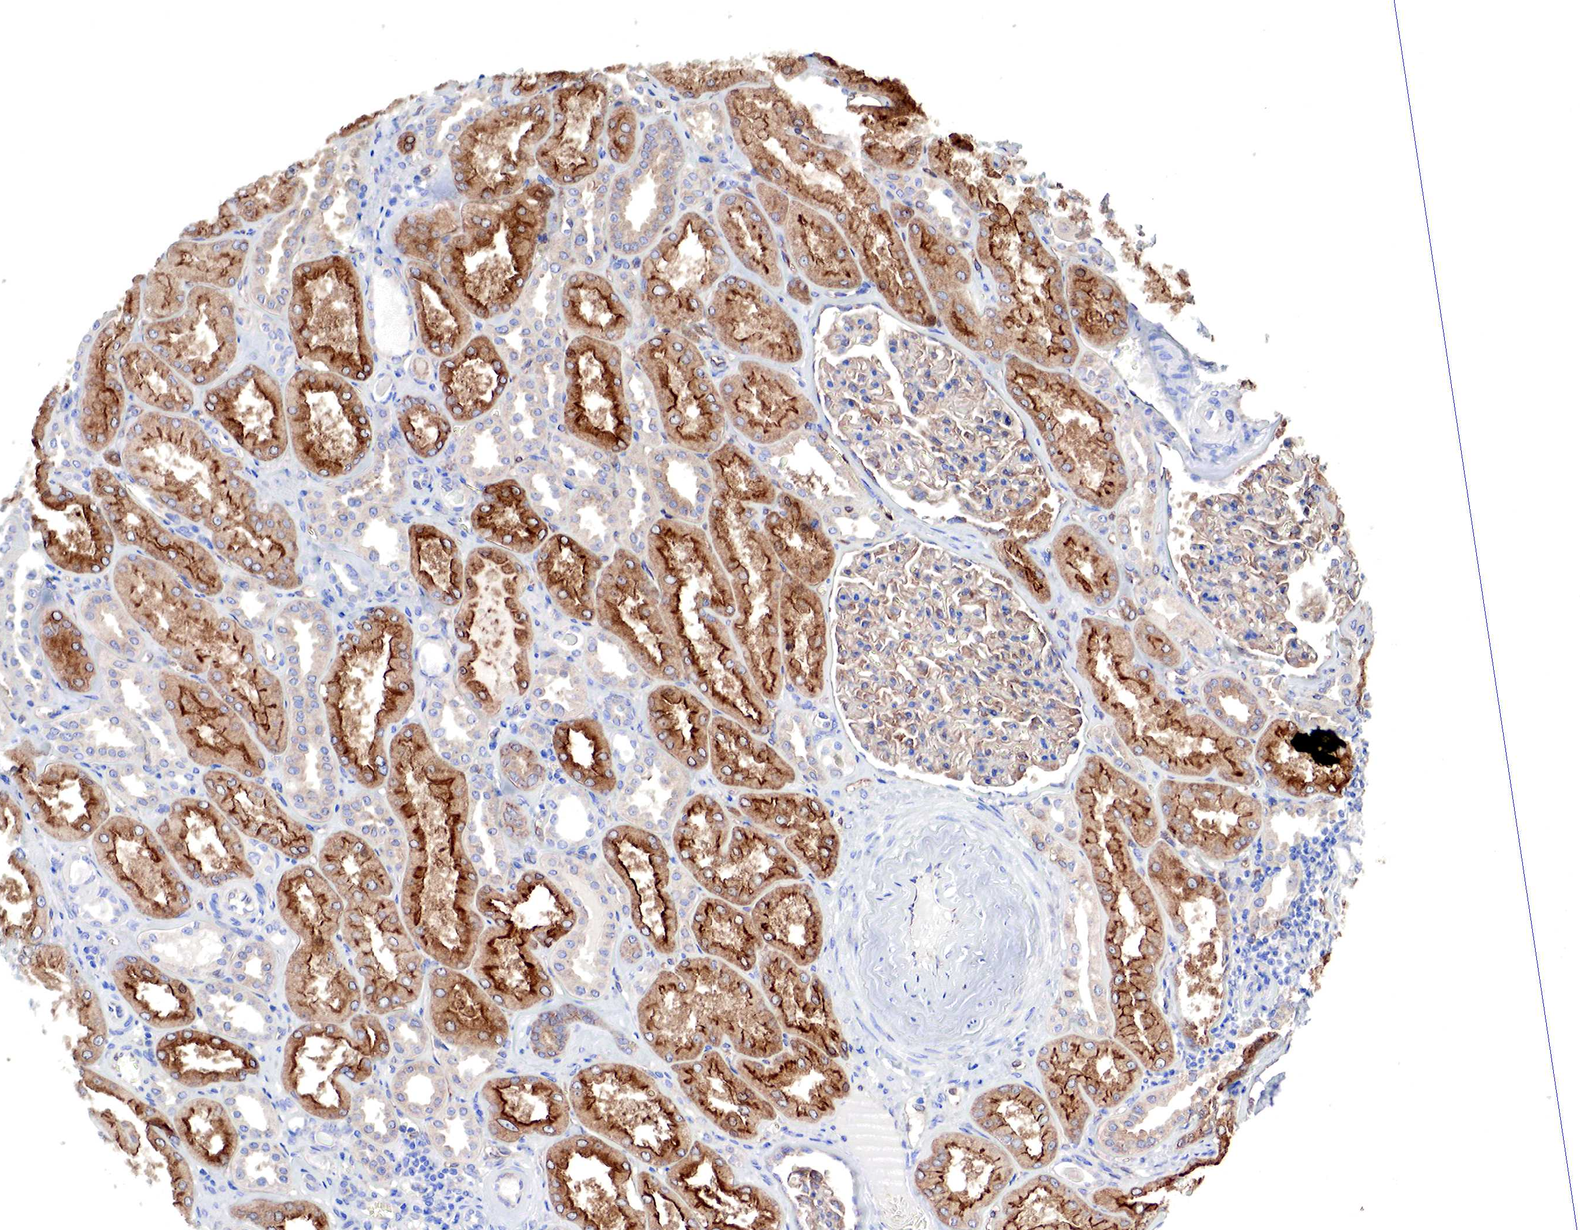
{"staining": {"intensity": "weak", "quantity": ">75%", "location": "cytoplasmic/membranous"}, "tissue": "kidney", "cell_type": "Cells in glomeruli", "image_type": "normal", "snomed": [{"axis": "morphology", "description": "Normal tissue, NOS"}, {"axis": "topography", "description": "Kidney"}], "caption": "A photomicrograph of human kidney stained for a protein displays weak cytoplasmic/membranous brown staining in cells in glomeruli.", "gene": "MSN", "patient": {"sex": "male", "age": 61}}